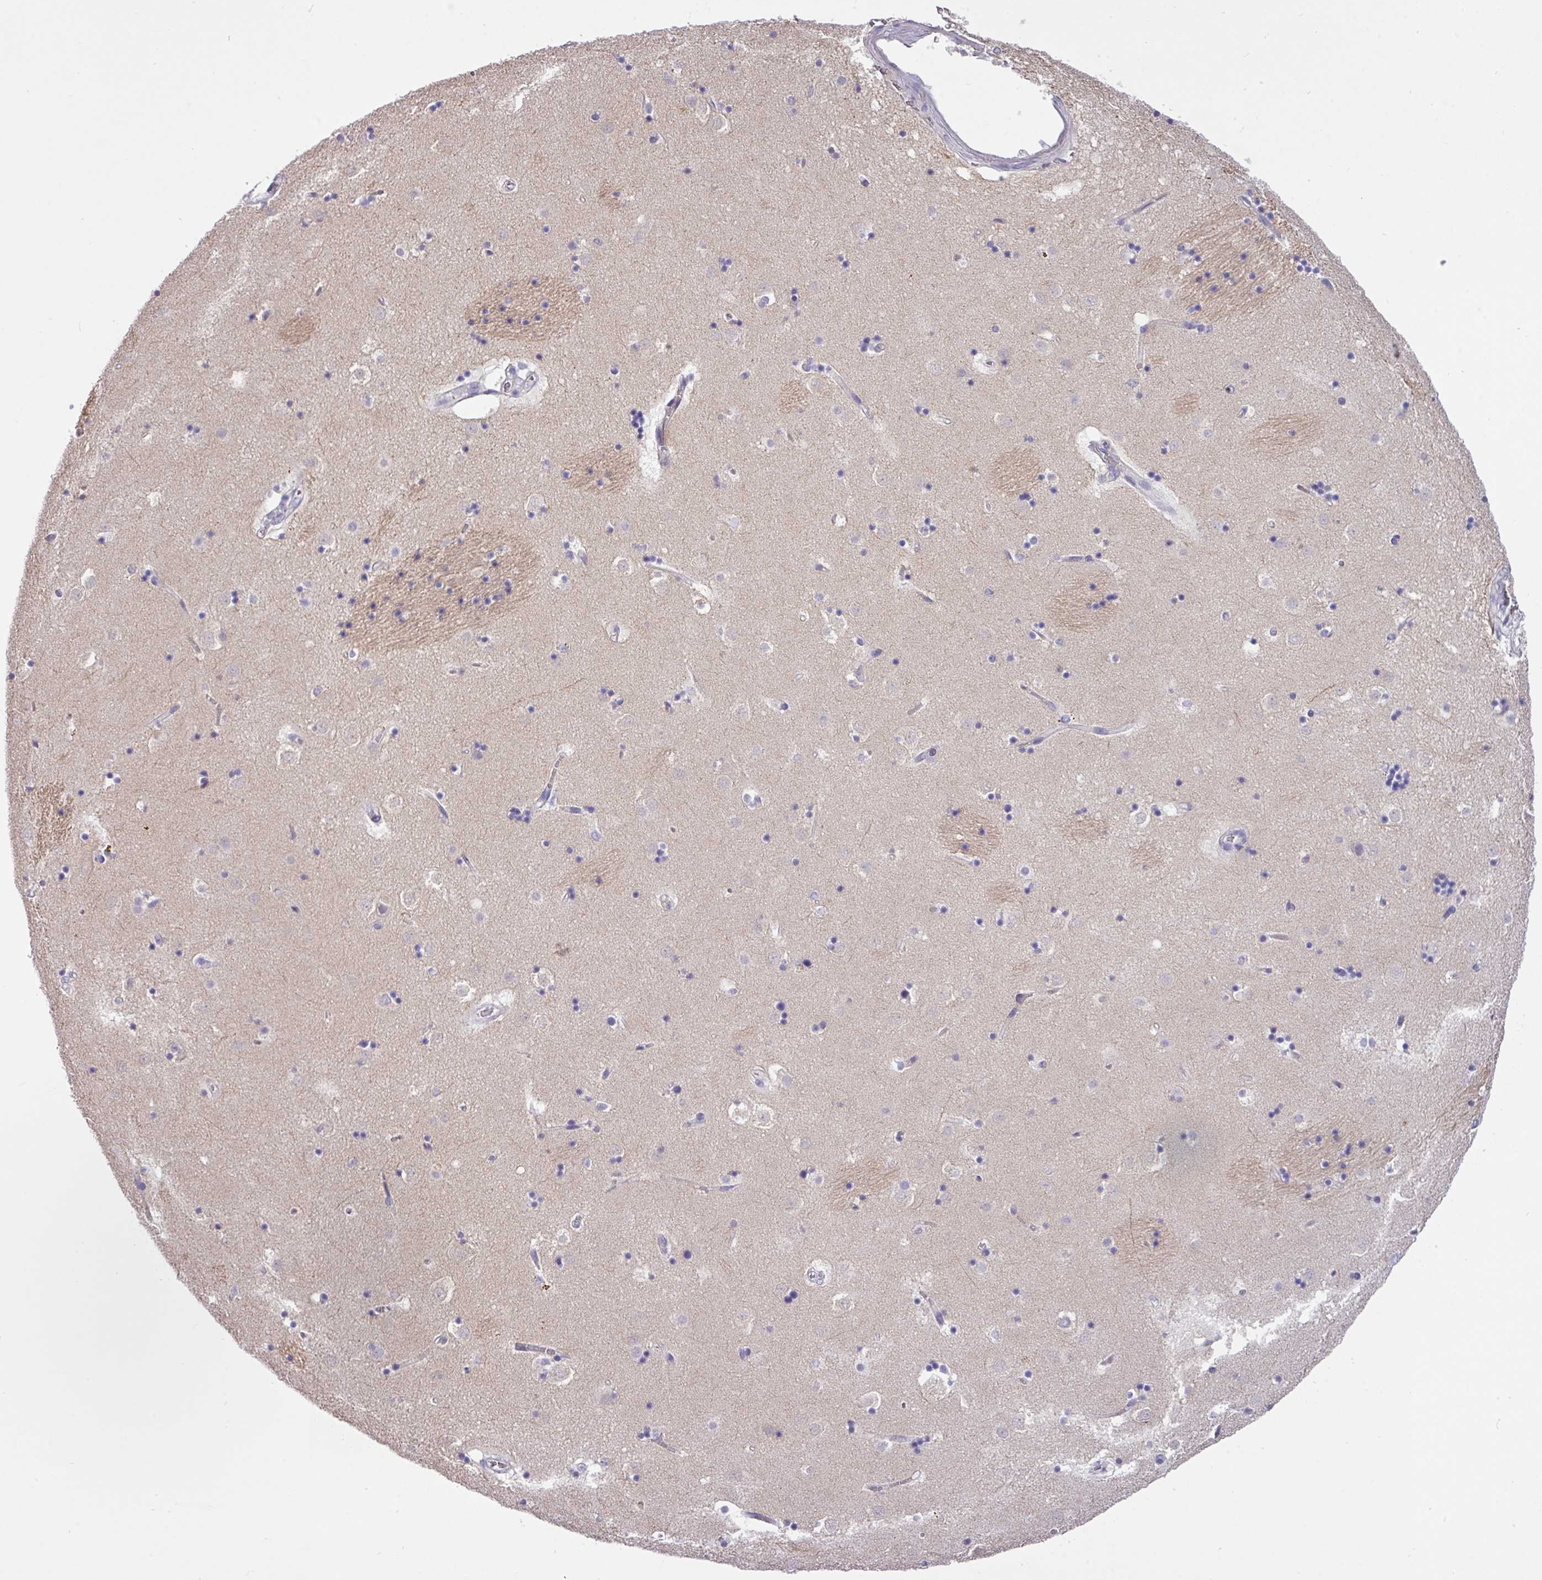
{"staining": {"intensity": "negative", "quantity": "none", "location": "none"}, "tissue": "caudate", "cell_type": "Glial cells", "image_type": "normal", "snomed": [{"axis": "morphology", "description": "Normal tissue, NOS"}, {"axis": "topography", "description": "Lateral ventricle wall"}], "caption": "Protein analysis of benign caudate displays no significant expression in glial cells.", "gene": "PAX8", "patient": {"sex": "male", "age": 58}}